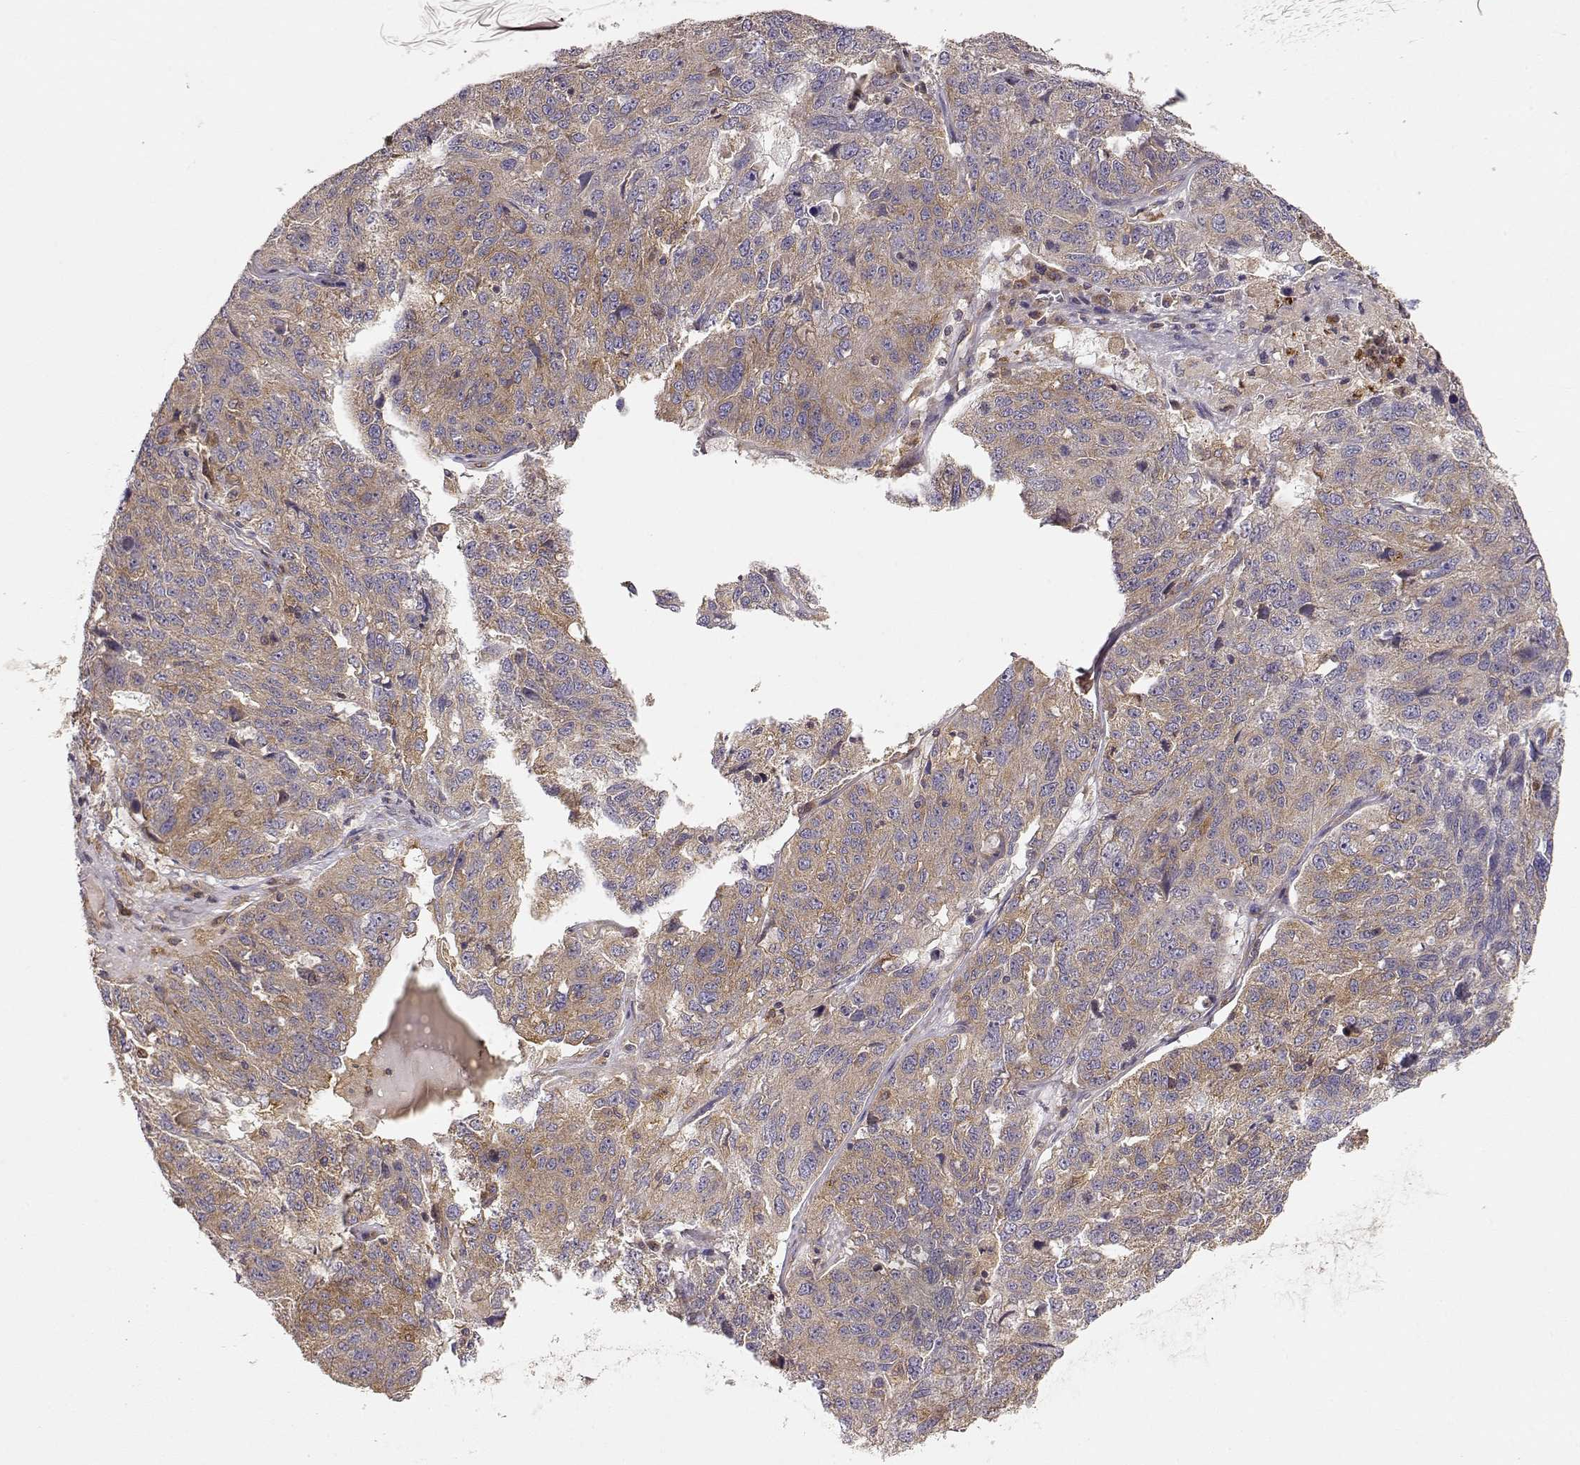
{"staining": {"intensity": "weak", "quantity": ">75%", "location": "cytoplasmic/membranous"}, "tissue": "ovarian cancer", "cell_type": "Tumor cells", "image_type": "cancer", "snomed": [{"axis": "morphology", "description": "Cystadenocarcinoma, serous, NOS"}, {"axis": "topography", "description": "Ovary"}], "caption": "DAB (3,3'-diaminobenzidine) immunohistochemical staining of ovarian cancer (serous cystadenocarcinoma) displays weak cytoplasmic/membranous protein positivity in approximately >75% of tumor cells. (Brightfield microscopy of DAB IHC at high magnification).", "gene": "ARHGEF2", "patient": {"sex": "female", "age": 71}}